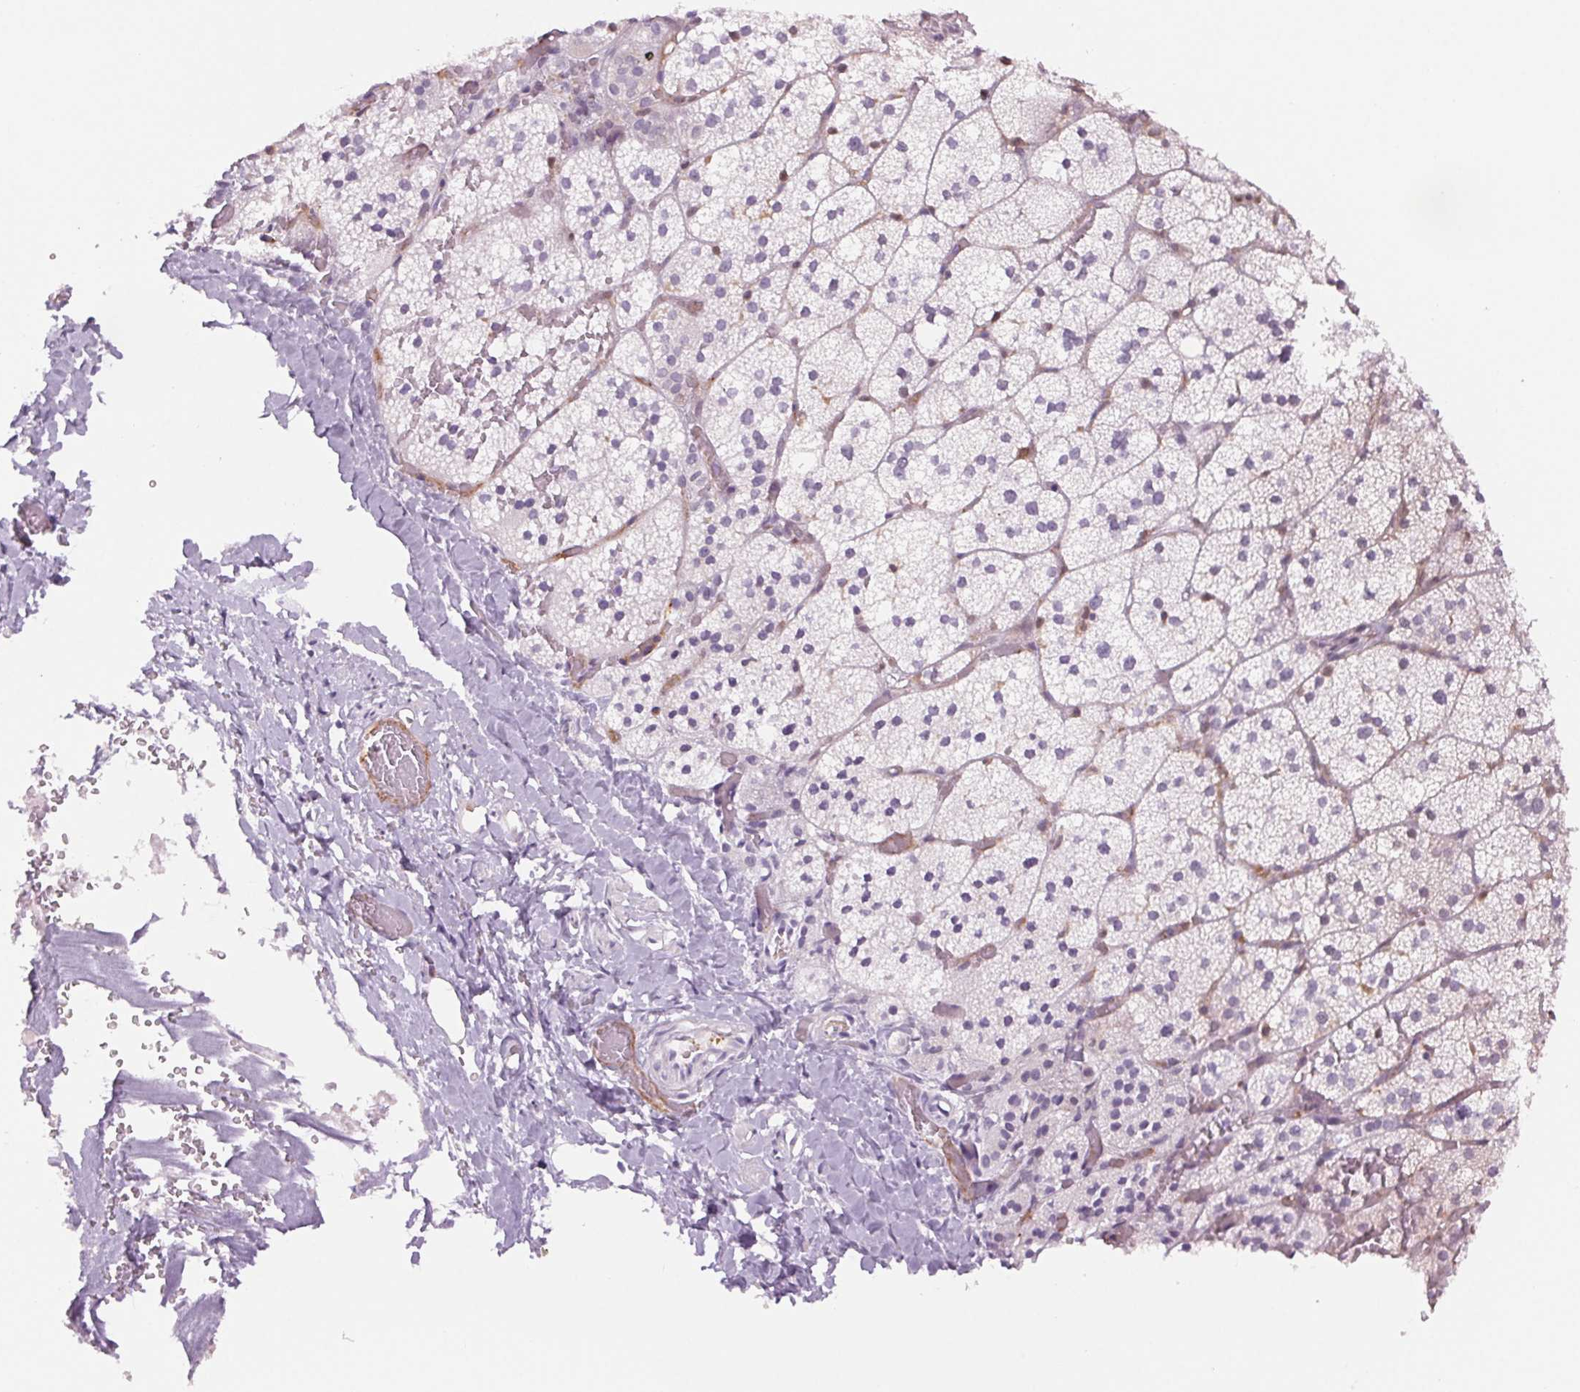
{"staining": {"intensity": "negative", "quantity": "none", "location": "none"}, "tissue": "adrenal gland", "cell_type": "Glandular cells", "image_type": "normal", "snomed": [{"axis": "morphology", "description": "Normal tissue, NOS"}, {"axis": "topography", "description": "Adrenal gland"}], "caption": "An IHC micrograph of unremarkable adrenal gland is shown. There is no staining in glandular cells of adrenal gland.", "gene": "SLC6A19", "patient": {"sex": "male", "age": 53}}